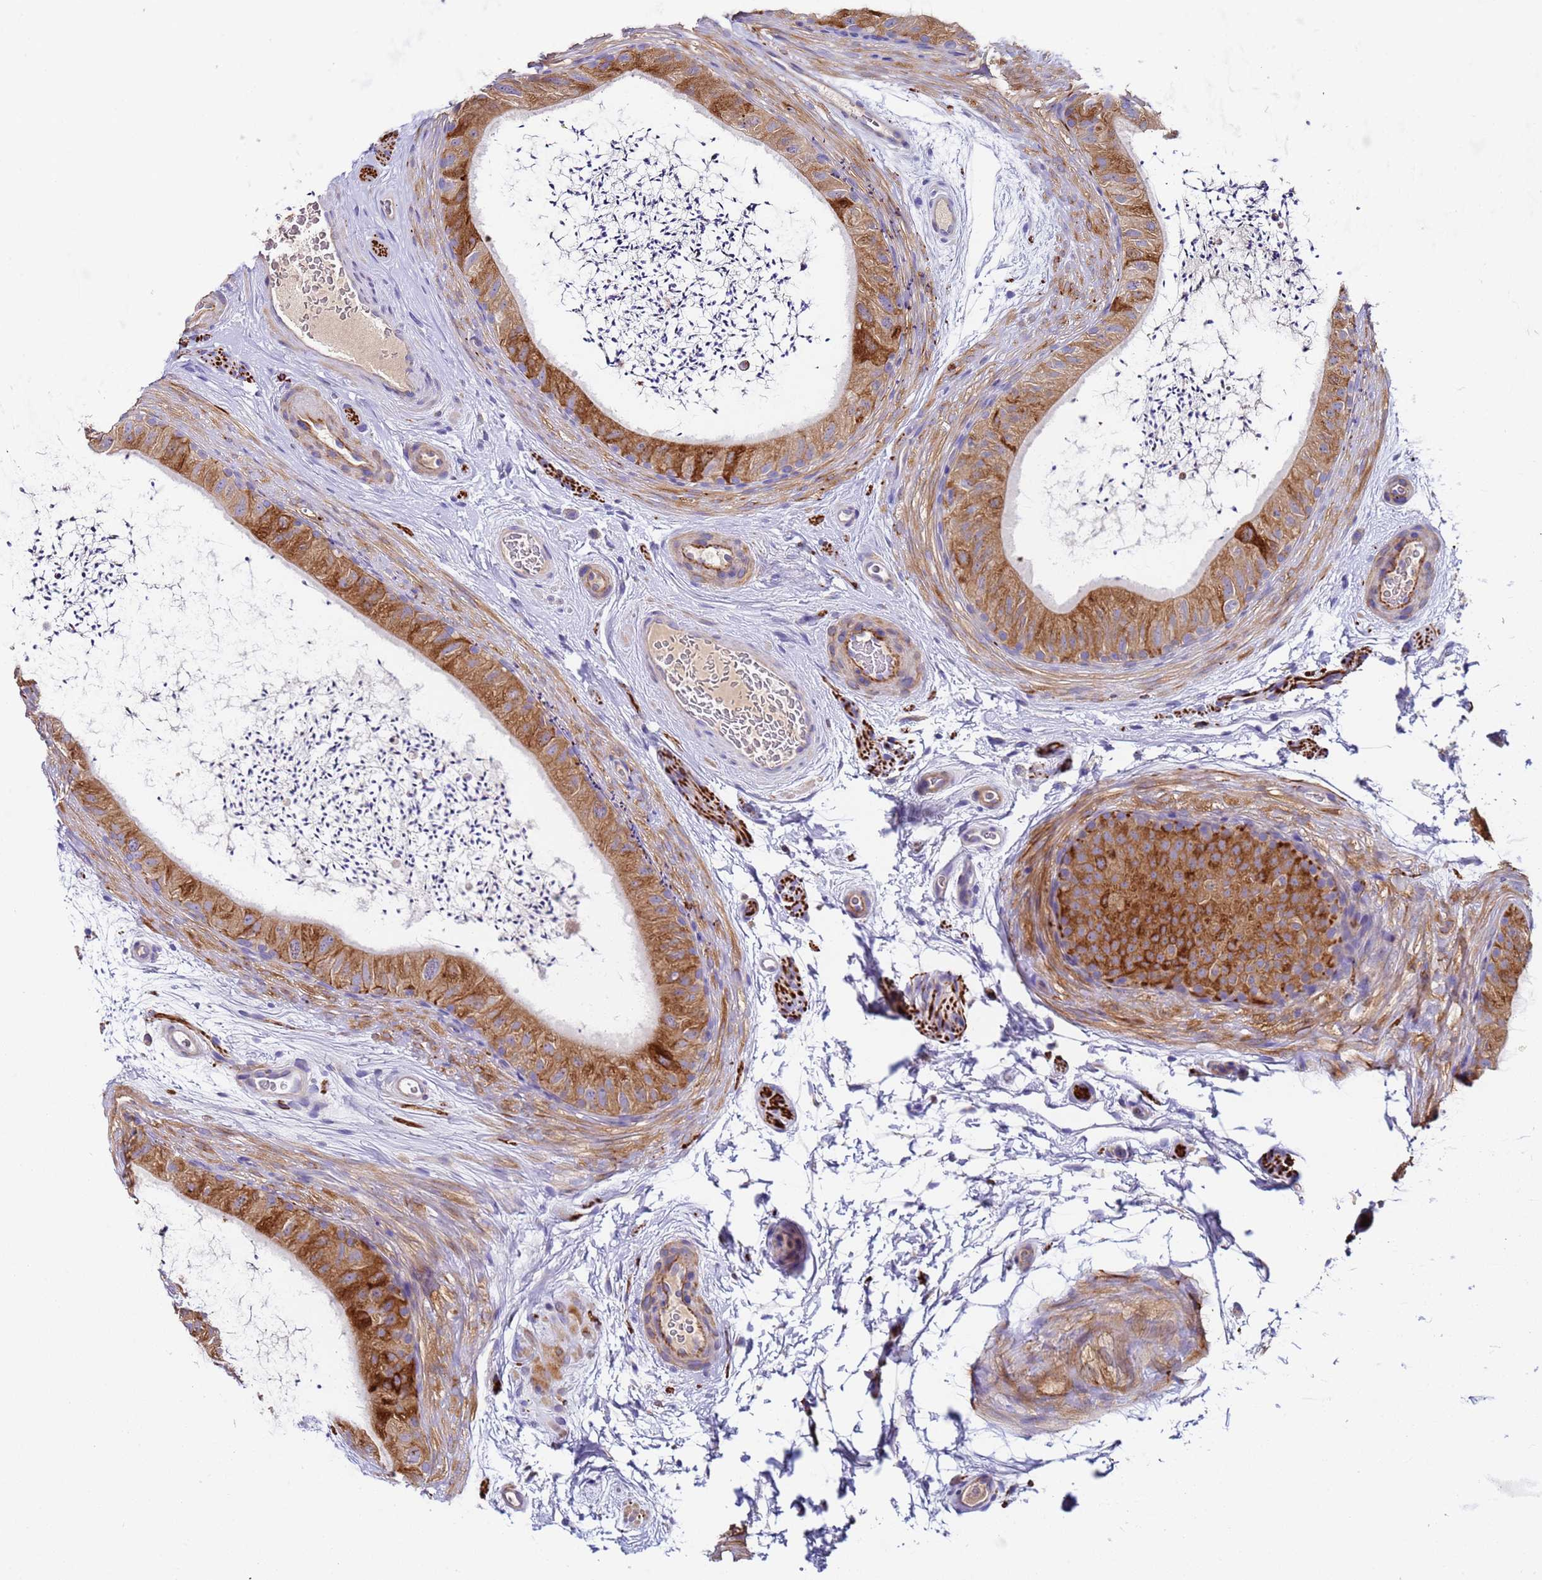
{"staining": {"intensity": "strong", "quantity": ">75%", "location": "cytoplasmic/membranous"}, "tissue": "epididymis", "cell_type": "Glandular cells", "image_type": "normal", "snomed": [{"axis": "morphology", "description": "Normal tissue, NOS"}, {"axis": "topography", "description": "Epididymis"}], "caption": "Immunohistochemical staining of normal human epididymis shows high levels of strong cytoplasmic/membranous expression in about >75% of glandular cells. The staining was performed using DAB, with brown indicating positive protein expression. Nuclei are stained blue with hematoxylin.", "gene": "PAQR7", "patient": {"sex": "male", "age": 50}}